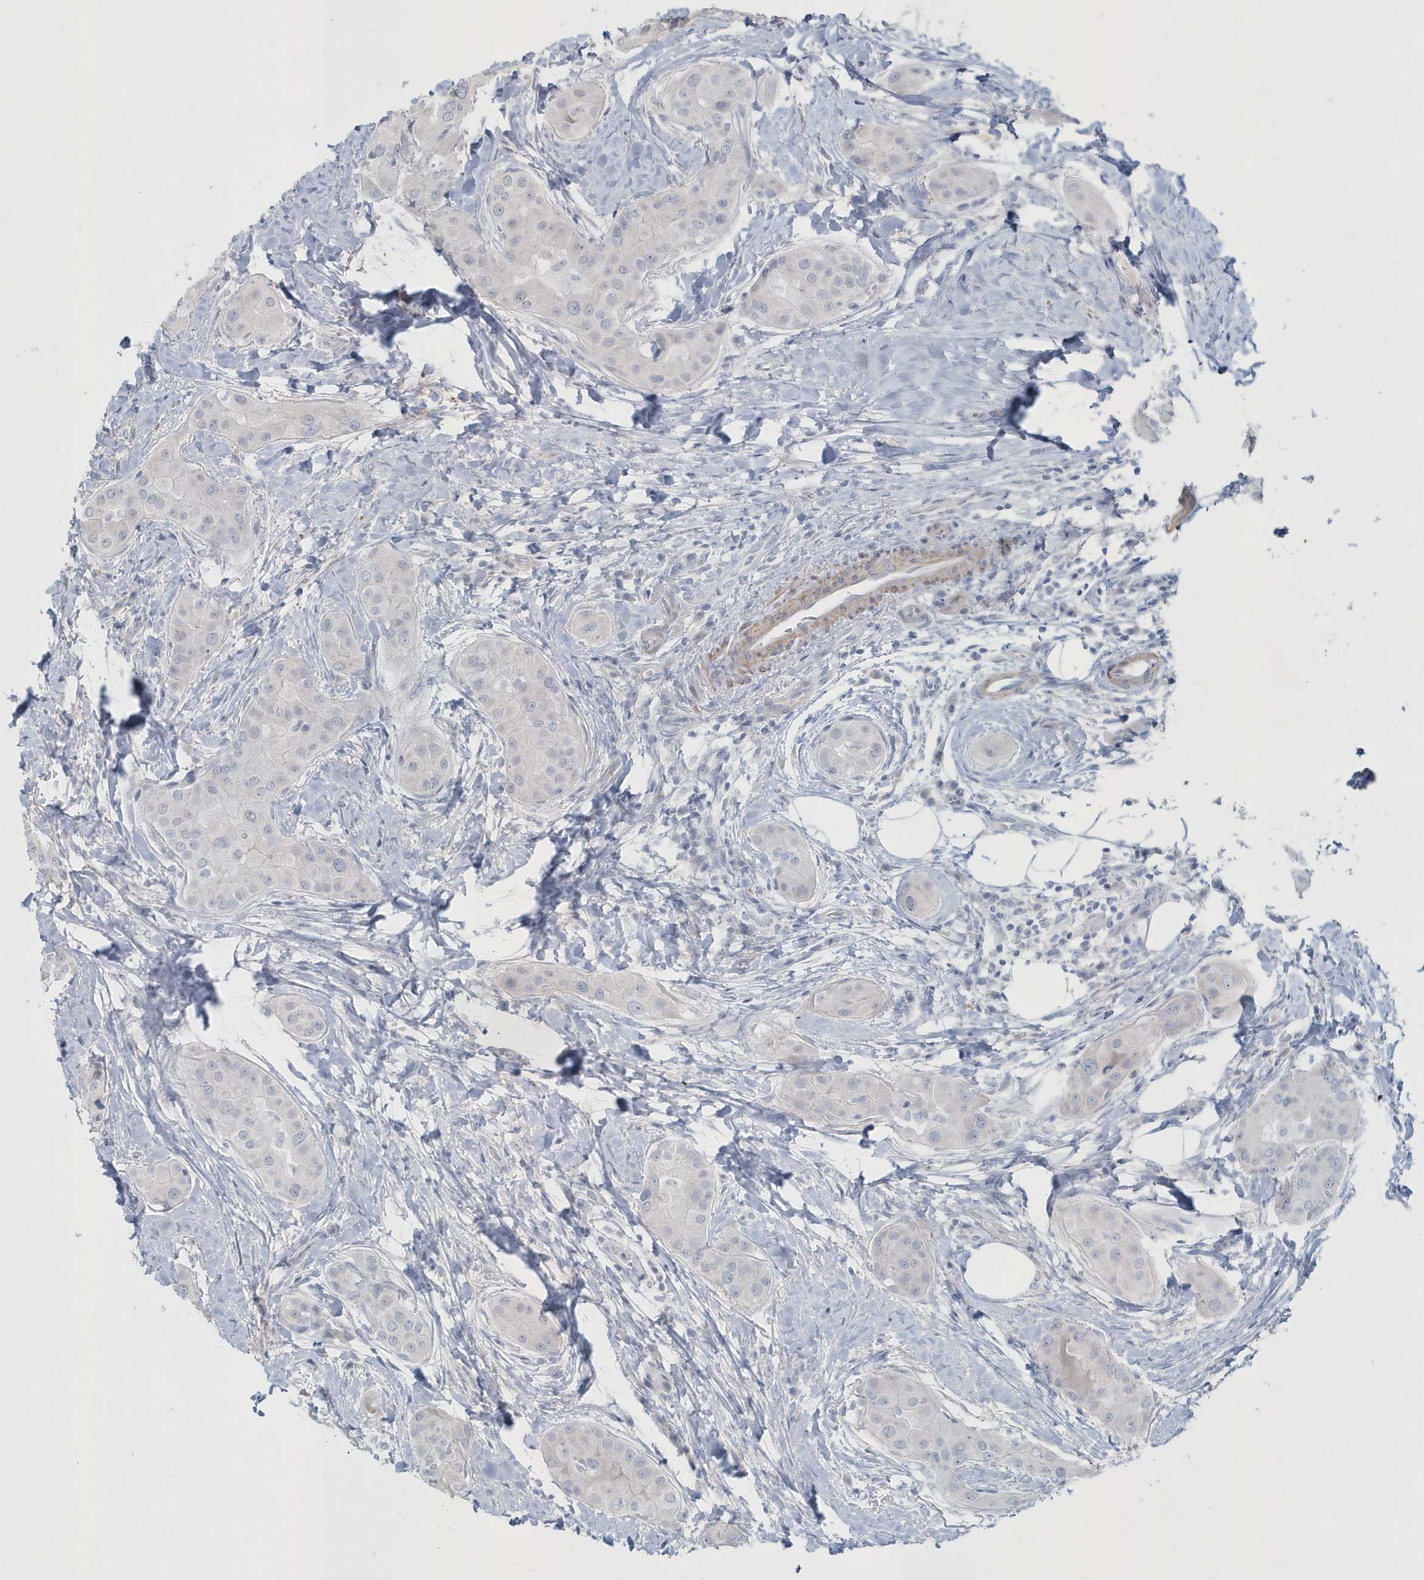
{"staining": {"intensity": "negative", "quantity": "none", "location": "none"}, "tissue": "thyroid cancer", "cell_type": "Tumor cells", "image_type": "cancer", "snomed": [{"axis": "morphology", "description": "Papillary adenocarcinoma, NOS"}, {"axis": "topography", "description": "Thyroid gland"}], "caption": "Immunohistochemistry micrograph of neoplastic tissue: thyroid cancer (papillary adenocarcinoma) stained with DAB (3,3'-diaminobenzidine) shows no significant protein positivity in tumor cells.", "gene": "MYOT", "patient": {"sex": "male", "age": 33}}